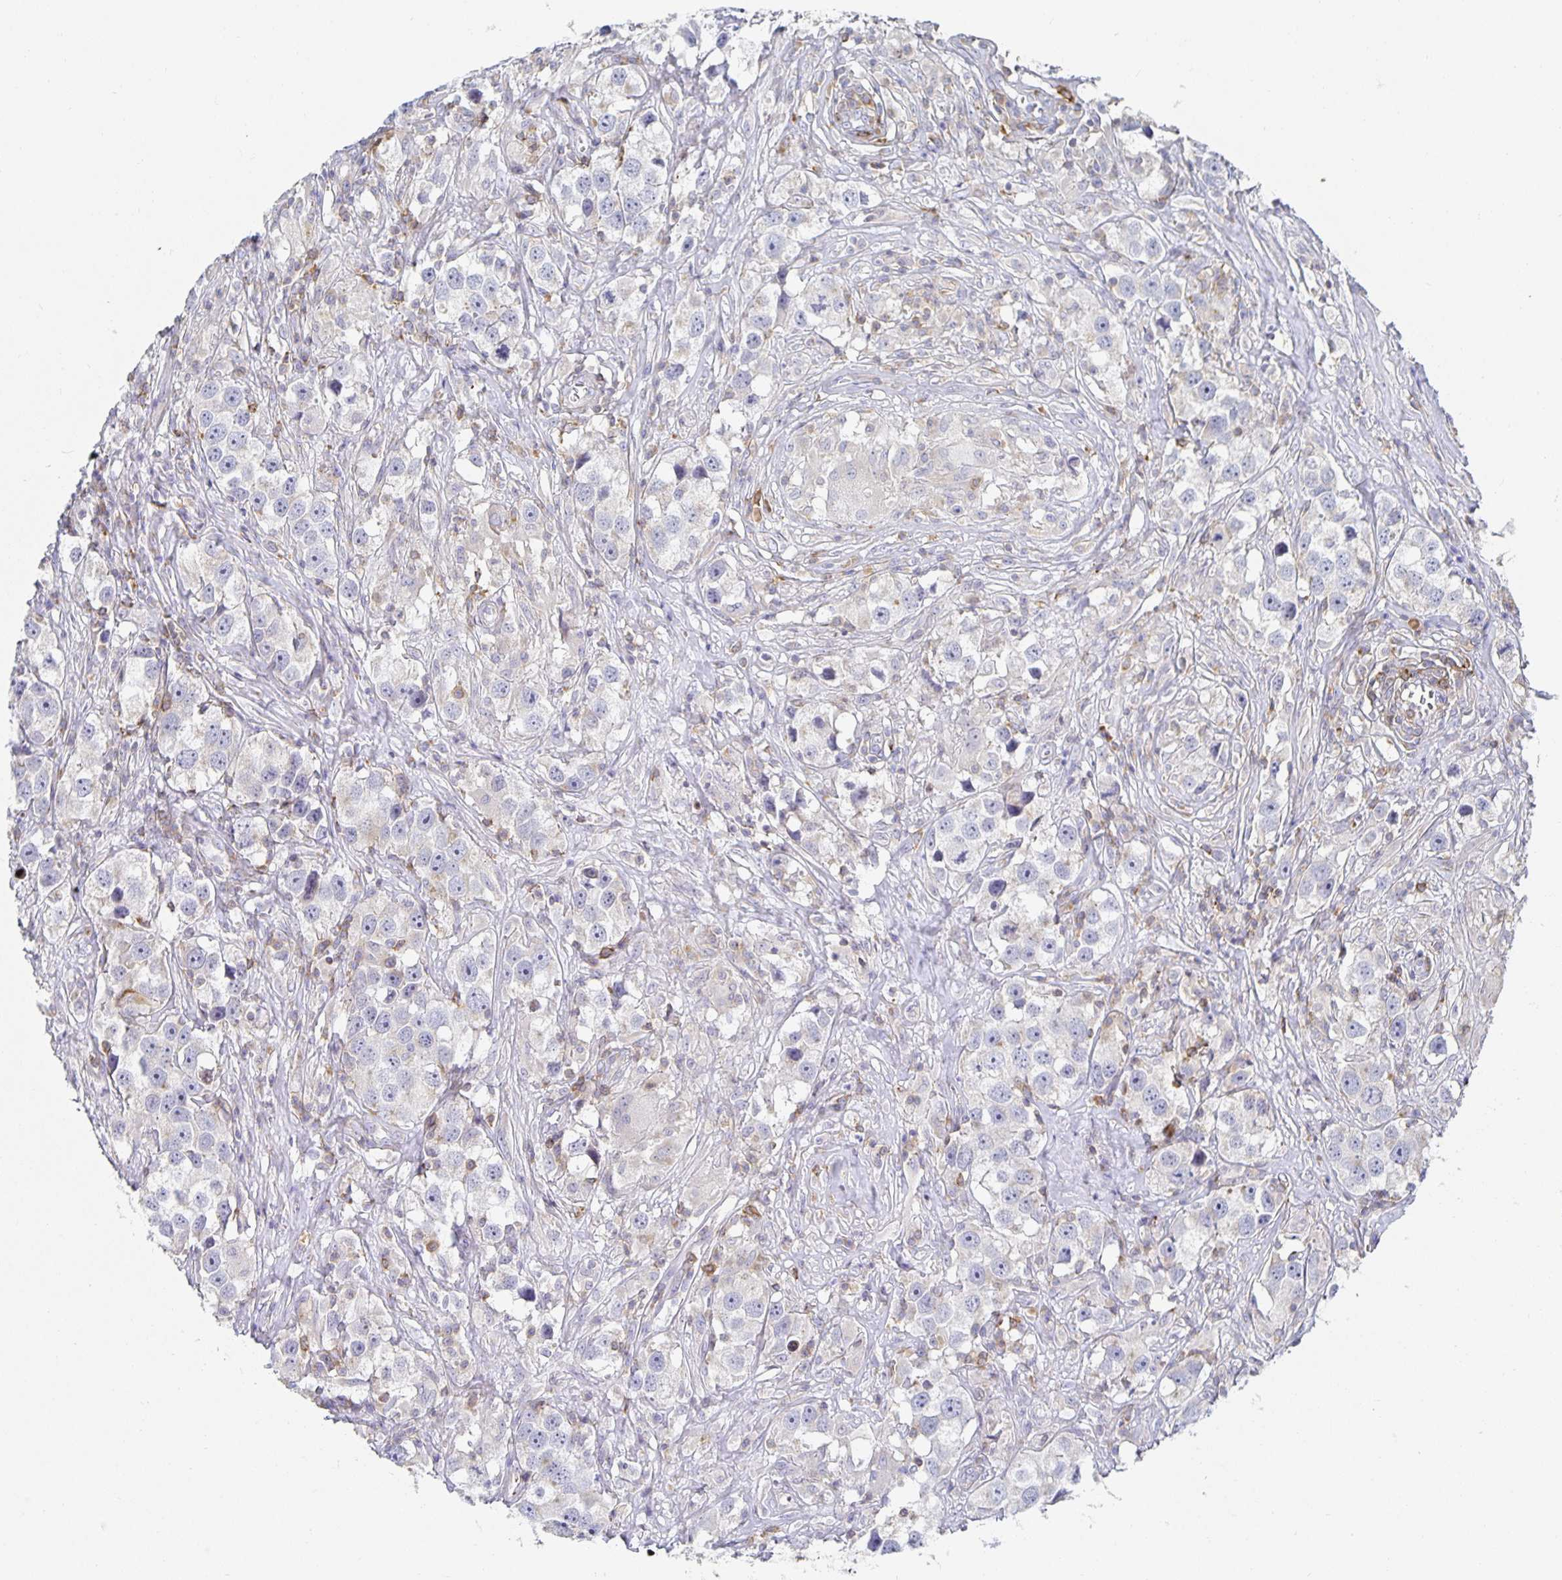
{"staining": {"intensity": "negative", "quantity": "none", "location": "none"}, "tissue": "testis cancer", "cell_type": "Tumor cells", "image_type": "cancer", "snomed": [{"axis": "morphology", "description": "Seminoma, NOS"}, {"axis": "topography", "description": "Testis"}], "caption": "Tumor cells show no significant staining in testis cancer (seminoma).", "gene": "NOMO1", "patient": {"sex": "male", "age": 49}}